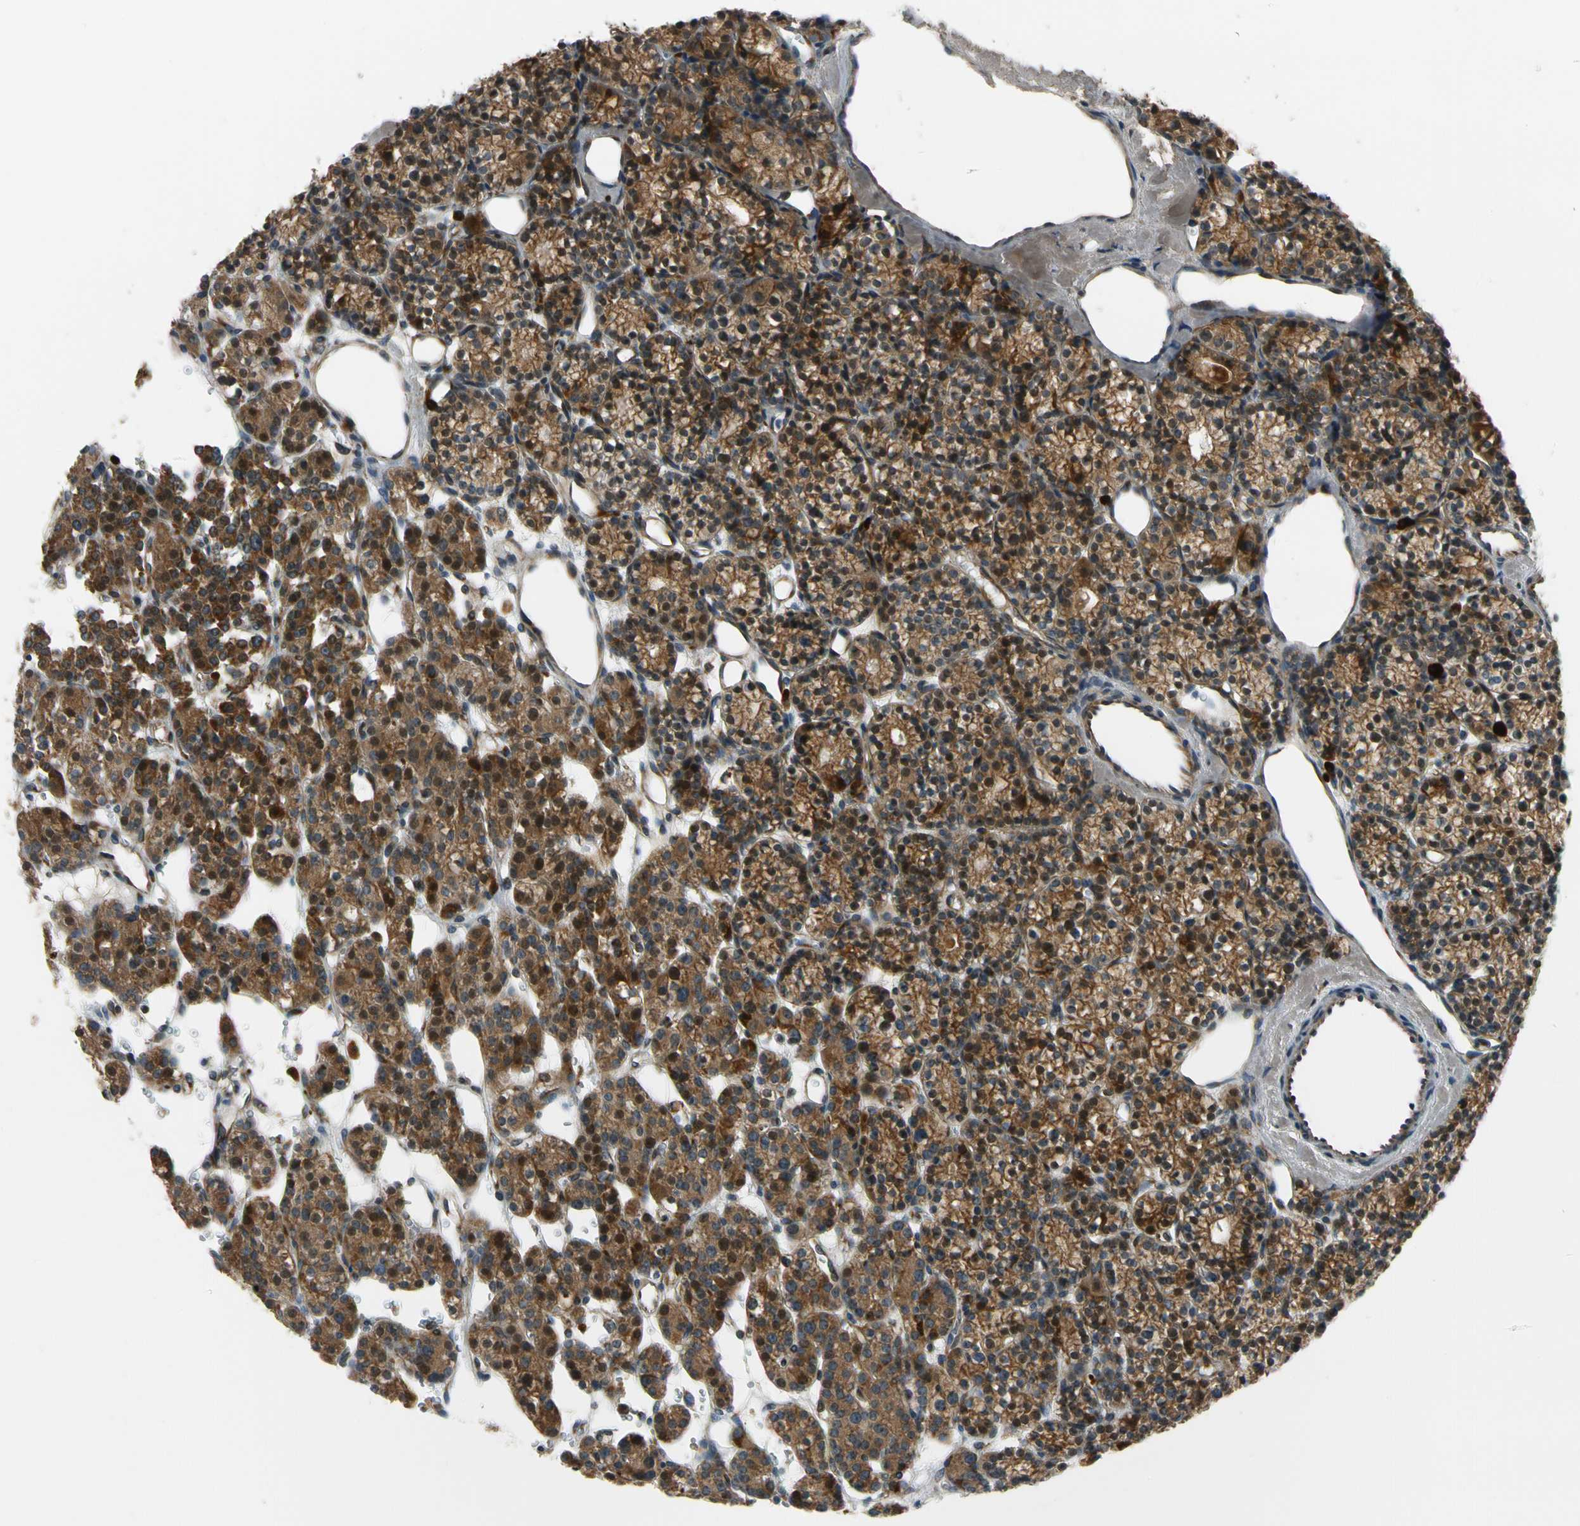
{"staining": {"intensity": "moderate", "quantity": ">75%", "location": "cytoplasmic/membranous,nuclear"}, "tissue": "parathyroid gland", "cell_type": "Glandular cells", "image_type": "normal", "snomed": [{"axis": "morphology", "description": "Normal tissue, NOS"}, {"axis": "topography", "description": "Parathyroid gland"}], "caption": "Immunohistochemical staining of unremarkable human parathyroid gland exhibits moderate cytoplasmic/membranous,nuclear protein expression in approximately >75% of glandular cells.", "gene": "MST1R", "patient": {"sex": "female", "age": 64}}